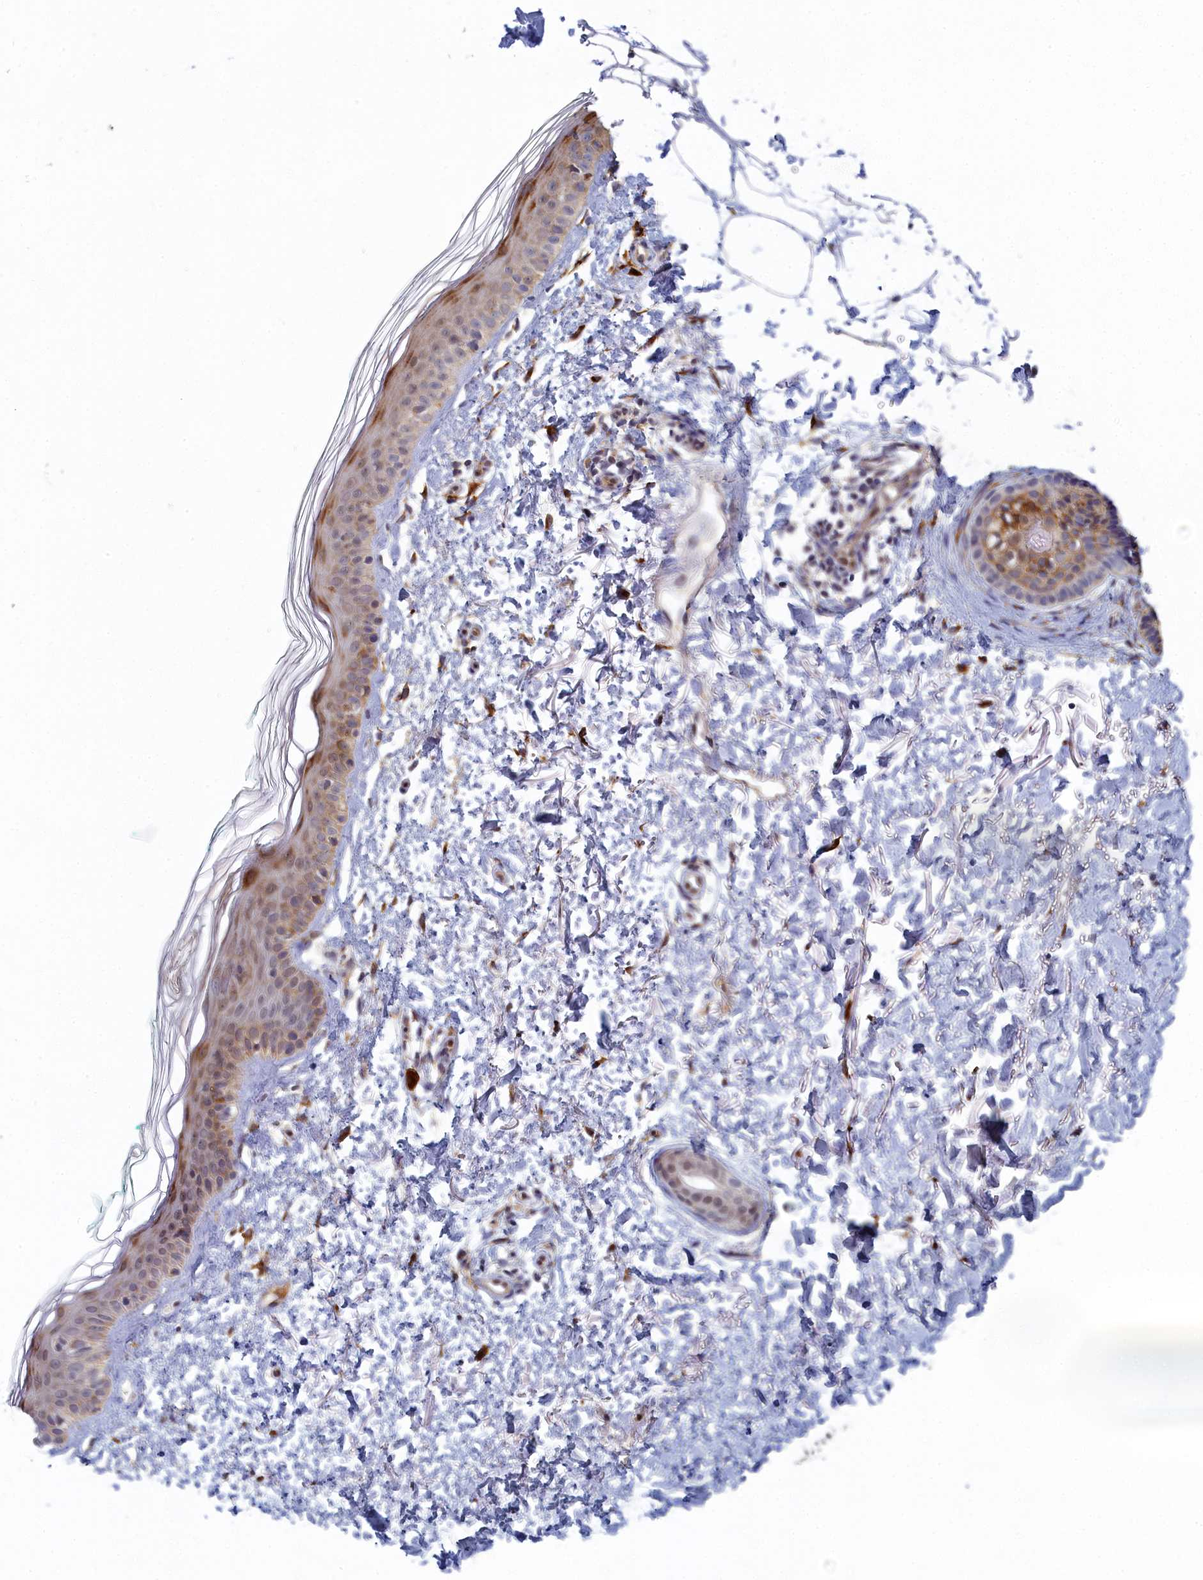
{"staining": {"intensity": "negative", "quantity": "none", "location": "none"}, "tissue": "skin", "cell_type": "Fibroblasts", "image_type": "normal", "snomed": [{"axis": "morphology", "description": "Normal tissue, NOS"}, {"axis": "topography", "description": "Skin"}], "caption": "Skin was stained to show a protein in brown. There is no significant positivity in fibroblasts. (Stains: DAB (3,3'-diaminobenzidine) IHC with hematoxylin counter stain, Microscopy: brightfield microscopy at high magnification).", "gene": "DNAJC17", "patient": {"sex": "male", "age": 66}}